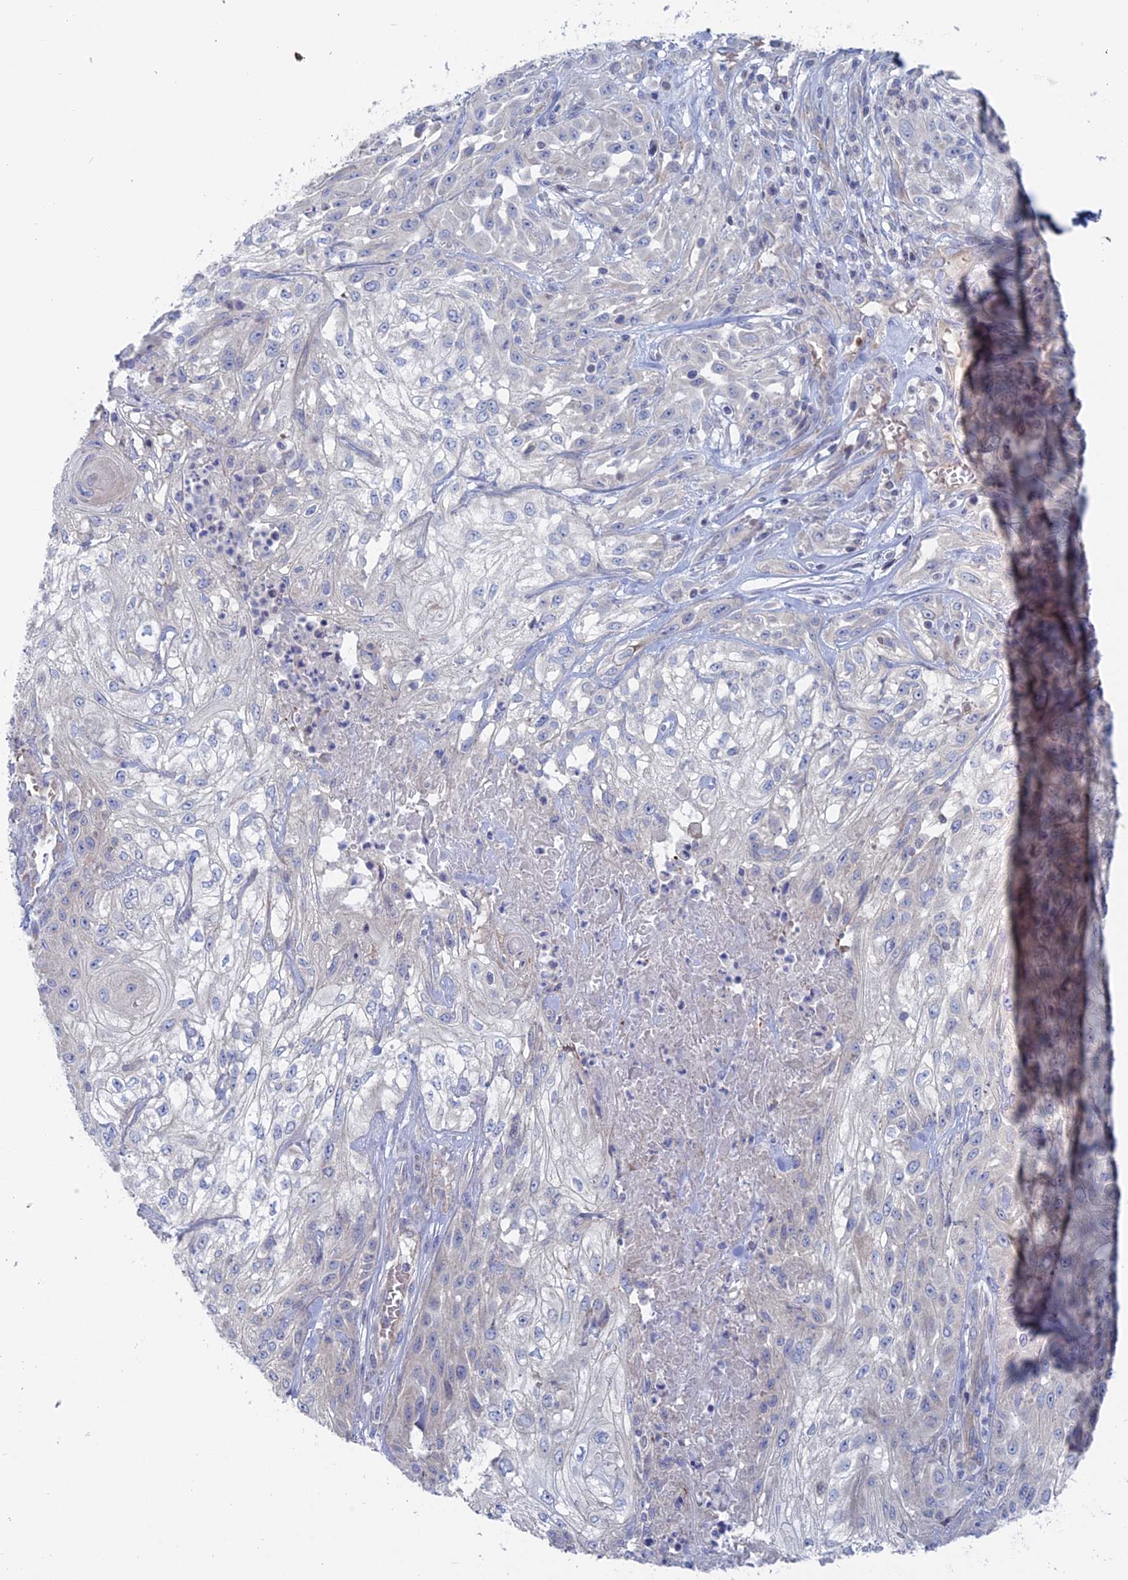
{"staining": {"intensity": "negative", "quantity": "none", "location": "none"}, "tissue": "skin cancer", "cell_type": "Tumor cells", "image_type": "cancer", "snomed": [{"axis": "morphology", "description": "Squamous cell carcinoma, NOS"}, {"axis": "morphology", "description": "Squamous cell carcinoma, metastatic, NOS"}, {"axis": "topography", "description": "Skin"}, {"axis": "topography", "description": "Lymph node"}], "caption": "Tumor cells are negative for brown protein staining in skin cancer (metastatic squamous cell carcinoma).", "gene": "TBC1D30", "patient": {"sex": "male", "age": 75}}